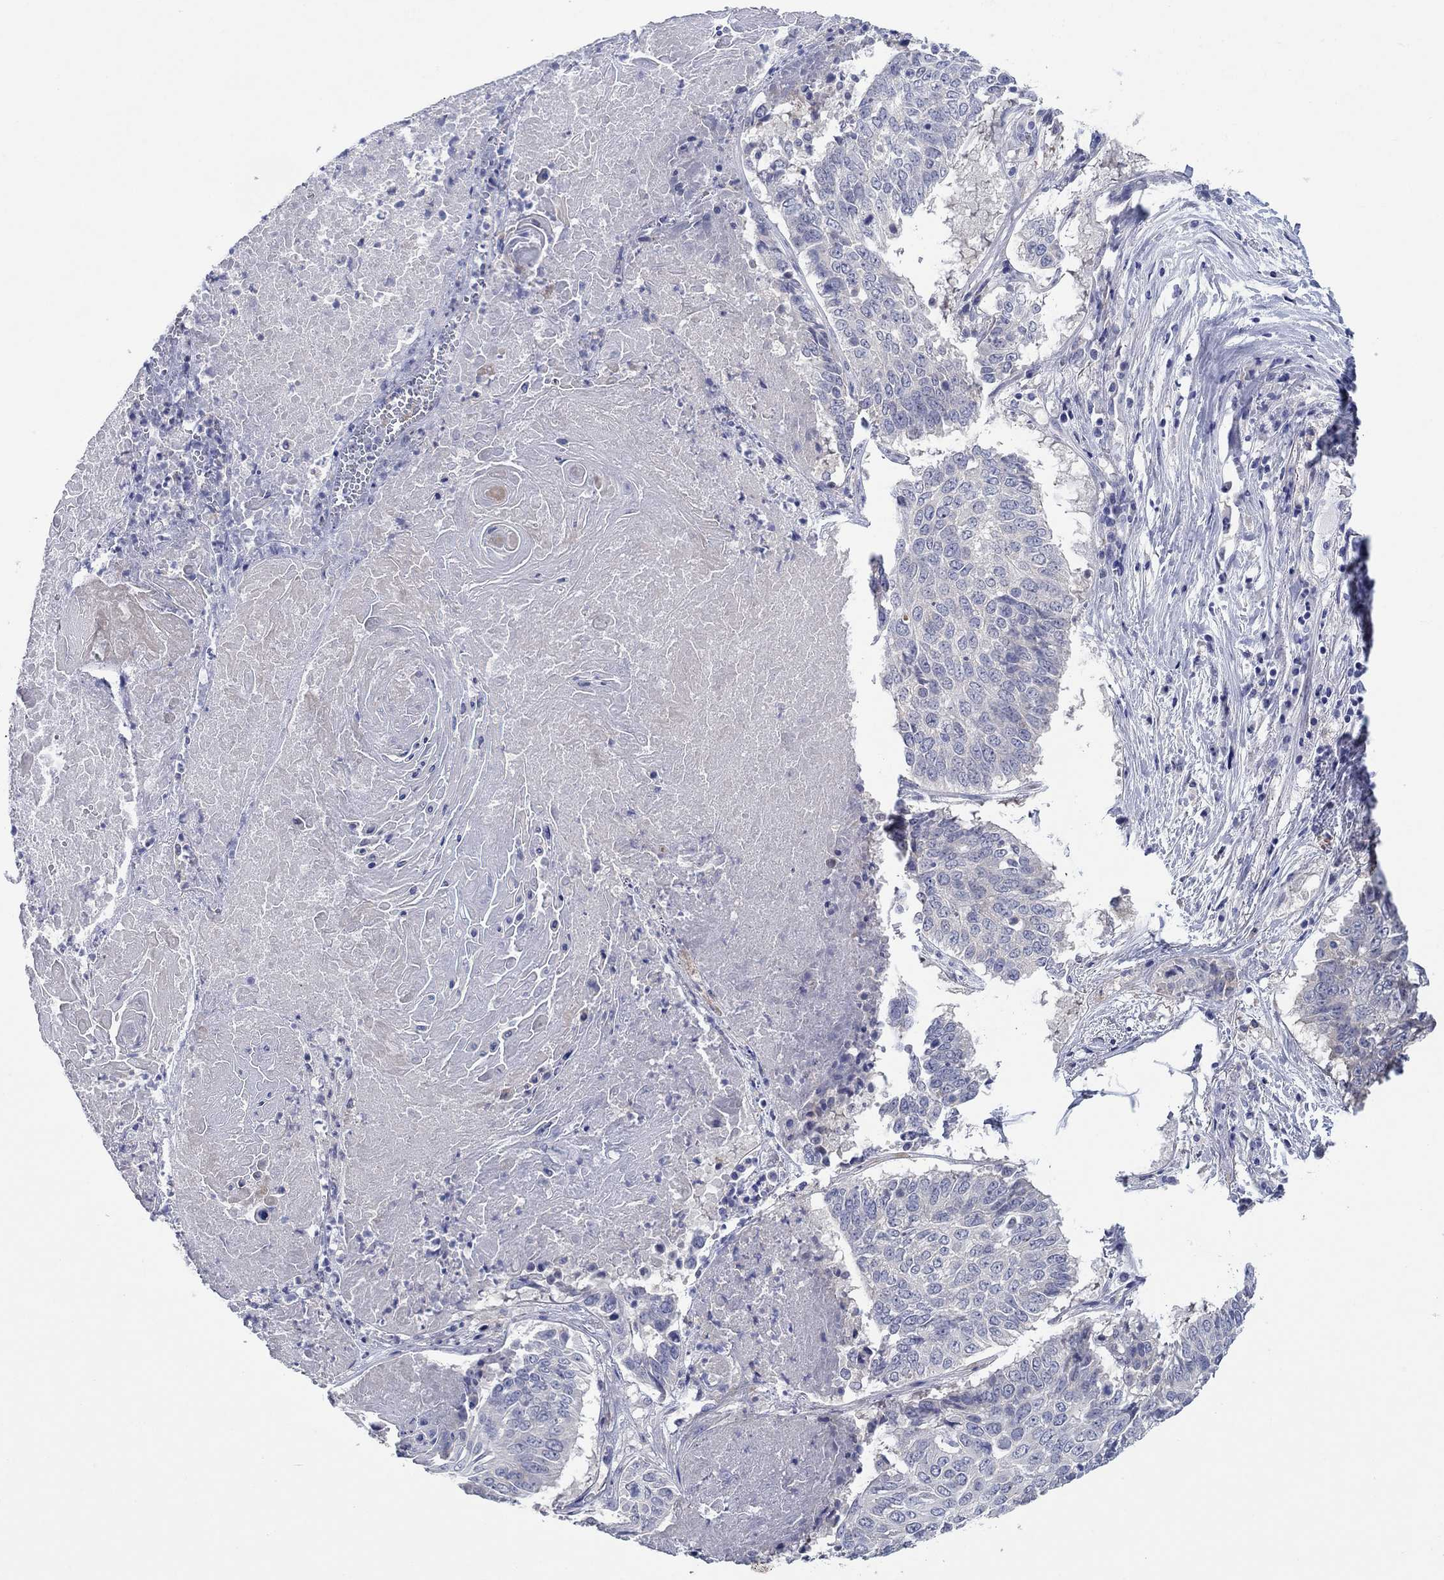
{"staining": {"intensity": "negative", "quantity": "none", "location": "none"}, "tissue": "lung cancer", "cell_type": "Tumor cells", "image_type": "cancer", "snomed": [{"axis": "morphology", "description": "Squamous cell carcinoma, NOS"}, {"axis": "topography", "description": "Lung"}], "caption": "A photomicrograph of human lung squamous cell carcinoma is negative for staining in tumor cells. (DAB (3,3'-diaminobenzidine) immunohistochemistry visualized using brightfield microscopy, high magnification).", "gene": "HDC", "patient": {"sex": "male", "age": 64}}